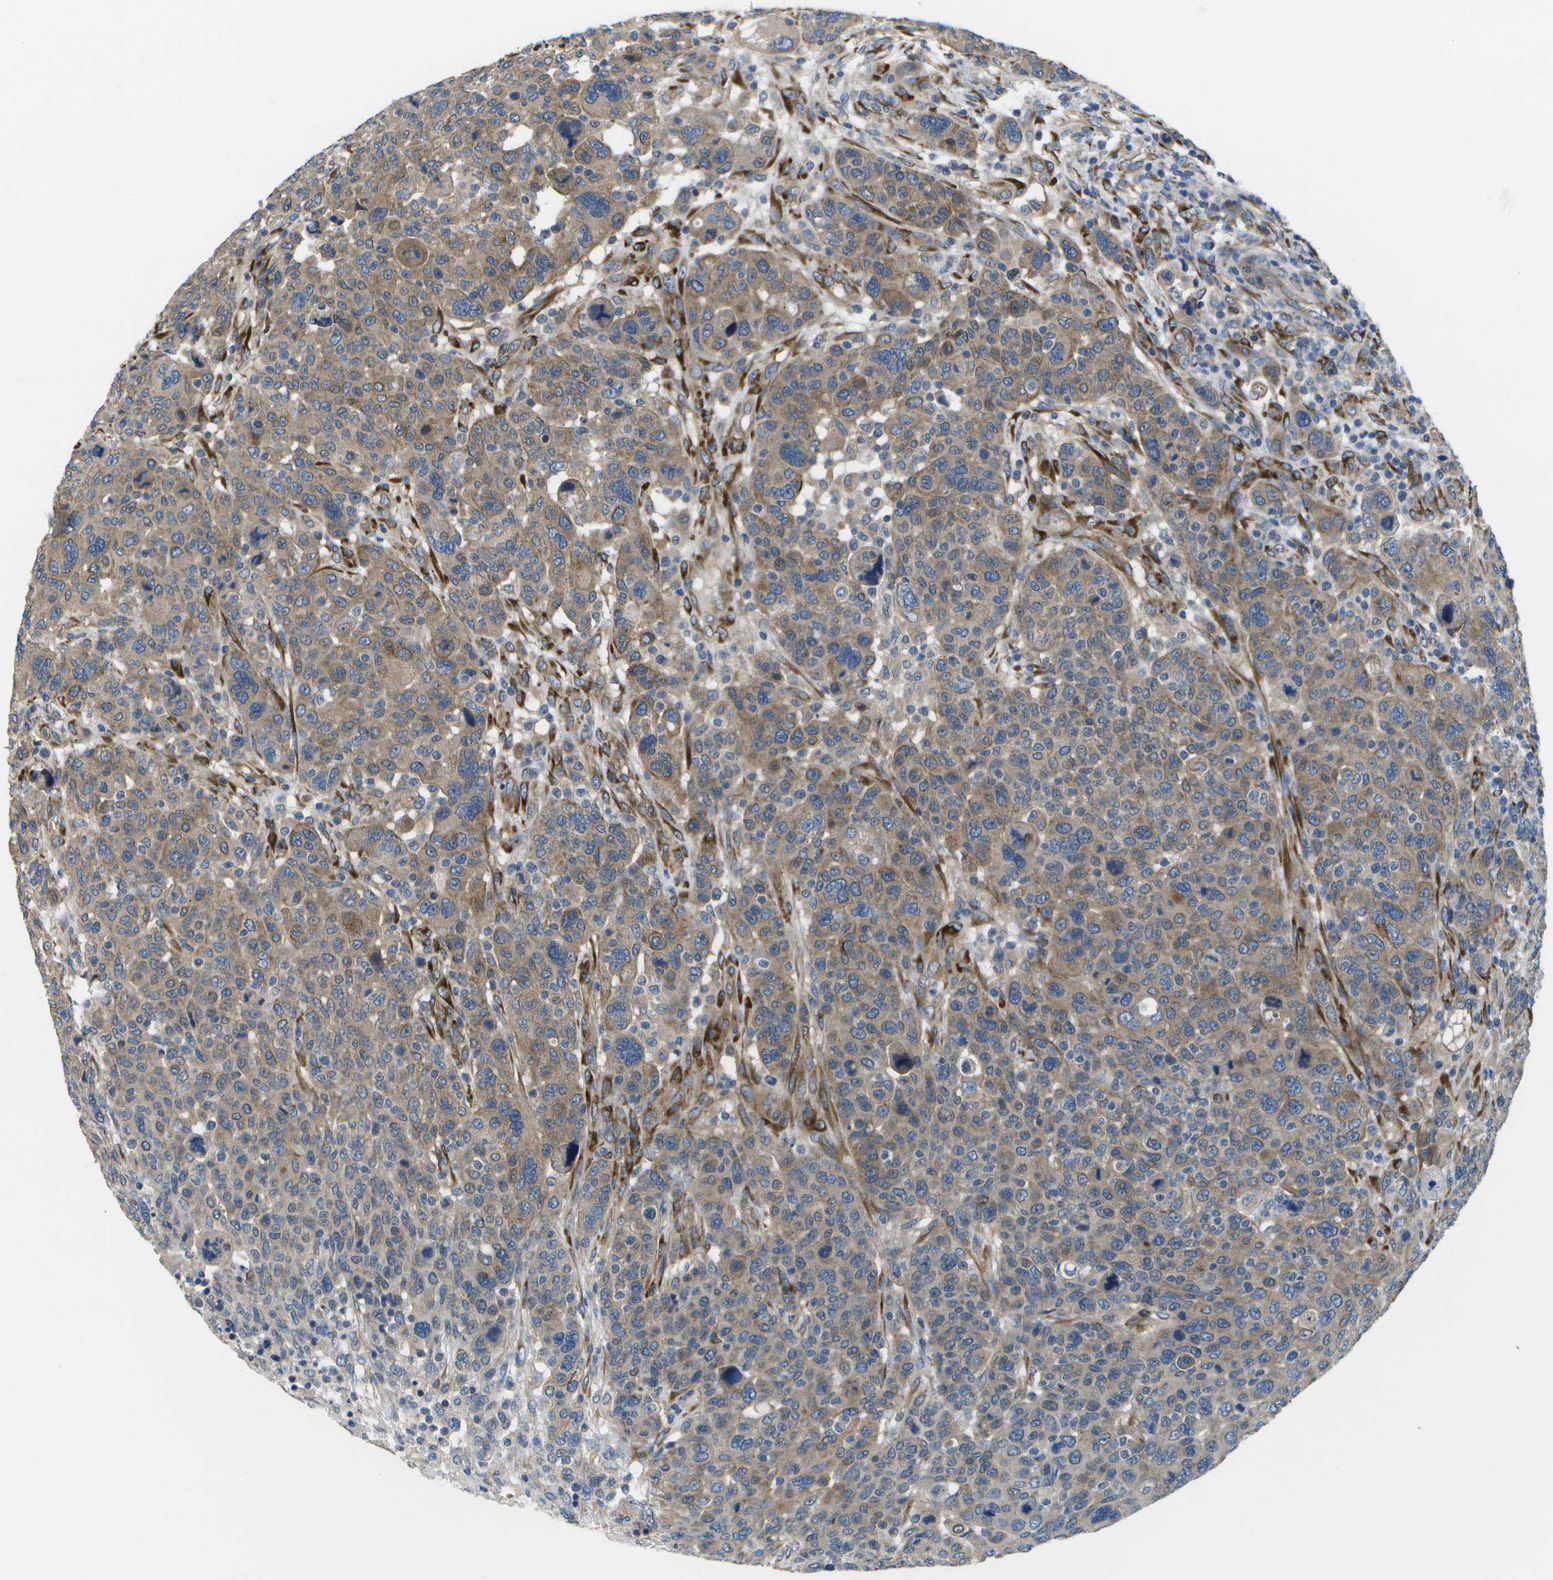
{"staining": {"intensity": "weak", "quantity": ">75%", "location": "cytoplasmic/membranous"}, "tissue": "breast cancer", "cell_type": "Tumor cells", "image_type": "cancer", "snomed": [{"axis": "morphology", "description": "Duct carcinoma"}, {"axis": "topography", "description": "Breast"}], "caption": "About >75% of tumor cells in human breast invasive ductal carcinoma show weak cytoplasmic/membranous protein expression as visualized by brown immunohistochemical staining.", "gene": "P3H1", "patient": {"sex": "female", "age": 50}}